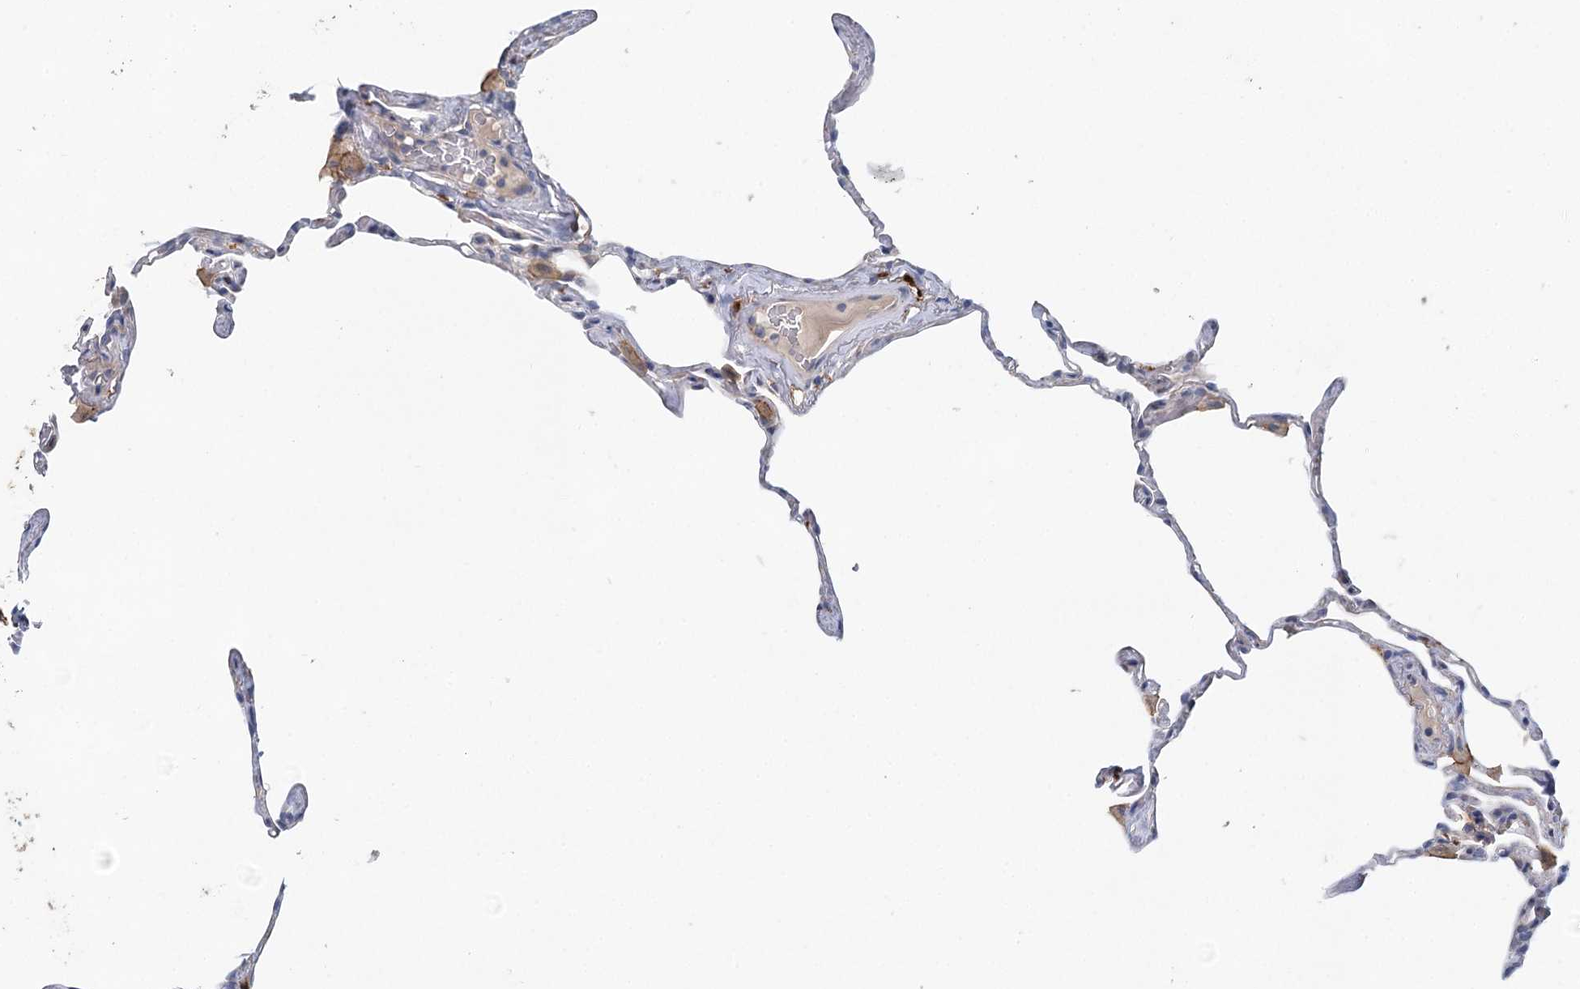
{"staining": {"intensity": "moderate", "quantity": "<25%", "location": "cytoplasmic/membranous"}, "tissue": "lung", "cell_type": "Alveolar cells", "image_type": "normal", "snomed": [{"axis": "morphology", "description": "Normal tissue, NOS"}, {"axis": "topography", "description": "Lung"}], "caption": "Human lung stained with a brown dye shows moderate cytoplasmic/membranous positive positivity in approximately <25% of alveolar cells.", "gene": "SLC19A3", "patient": {"sex": "male", "age": 65}}